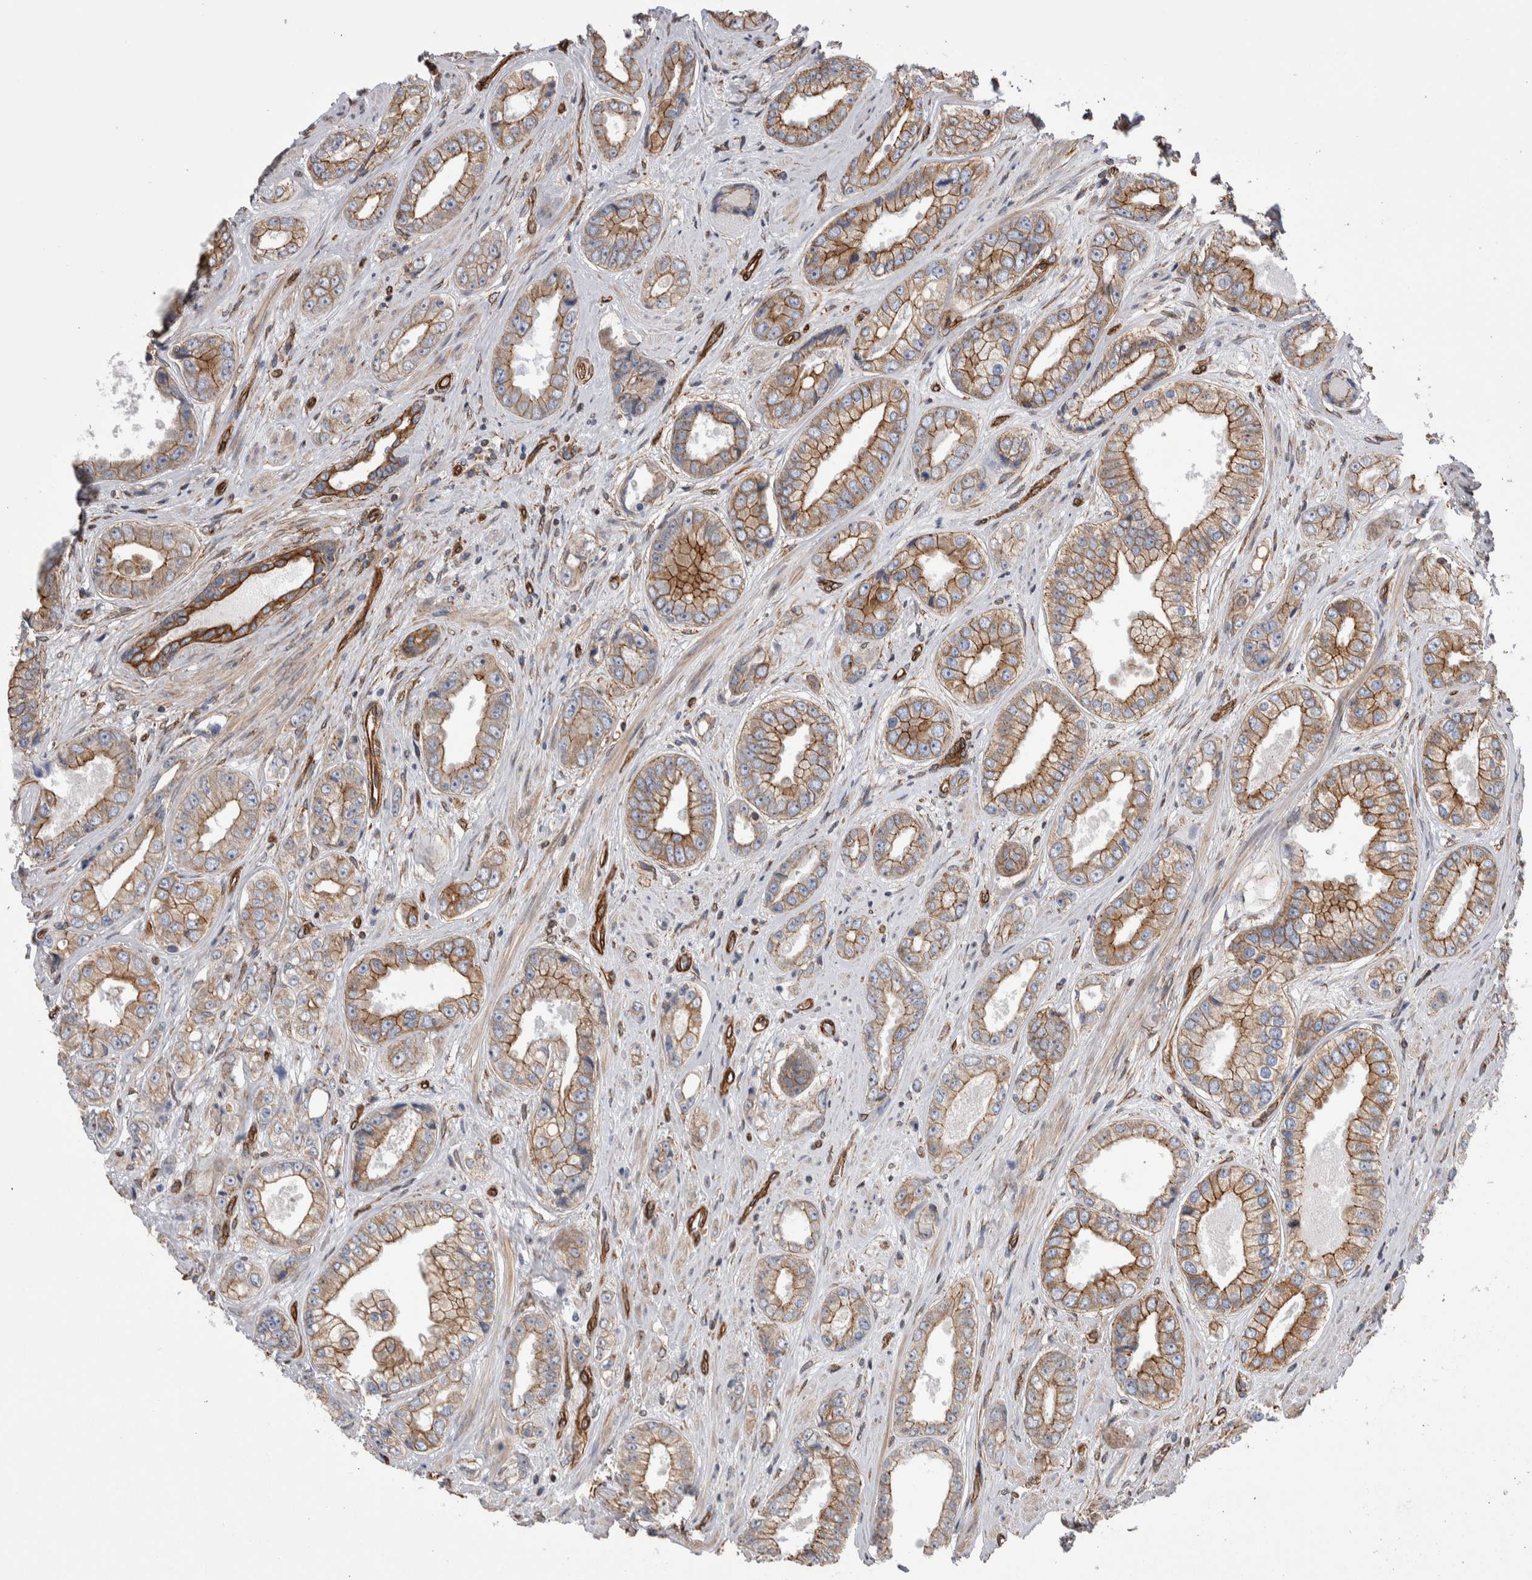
{"staining": {"intensity": "moderate", "quantity": "25%-75%", "location": "cytoplasmic/membranous"}, "tissue": "prostate cancer", "cell_type": "Tumor cells", "image_type": "cancer", "snomed": [{"axis": "morphology", "description": "Adenocarcinoma, High grade"}, {"axis": "topography", "description": "Prostate"}], "caption": "High-magnification brightfield microscopy of prostate cancer stained with DAB (brown) and counterstained with hematoxylin (blue). tumor cells exhibit moderate cytoplasmic/membranous staining is seen in about25%-75% of cells. (brown staining indicates protein expression, while blue staining denotes nuclei).", "gene": "KIF12", "patient": {"sex": "male", "age": 61}}